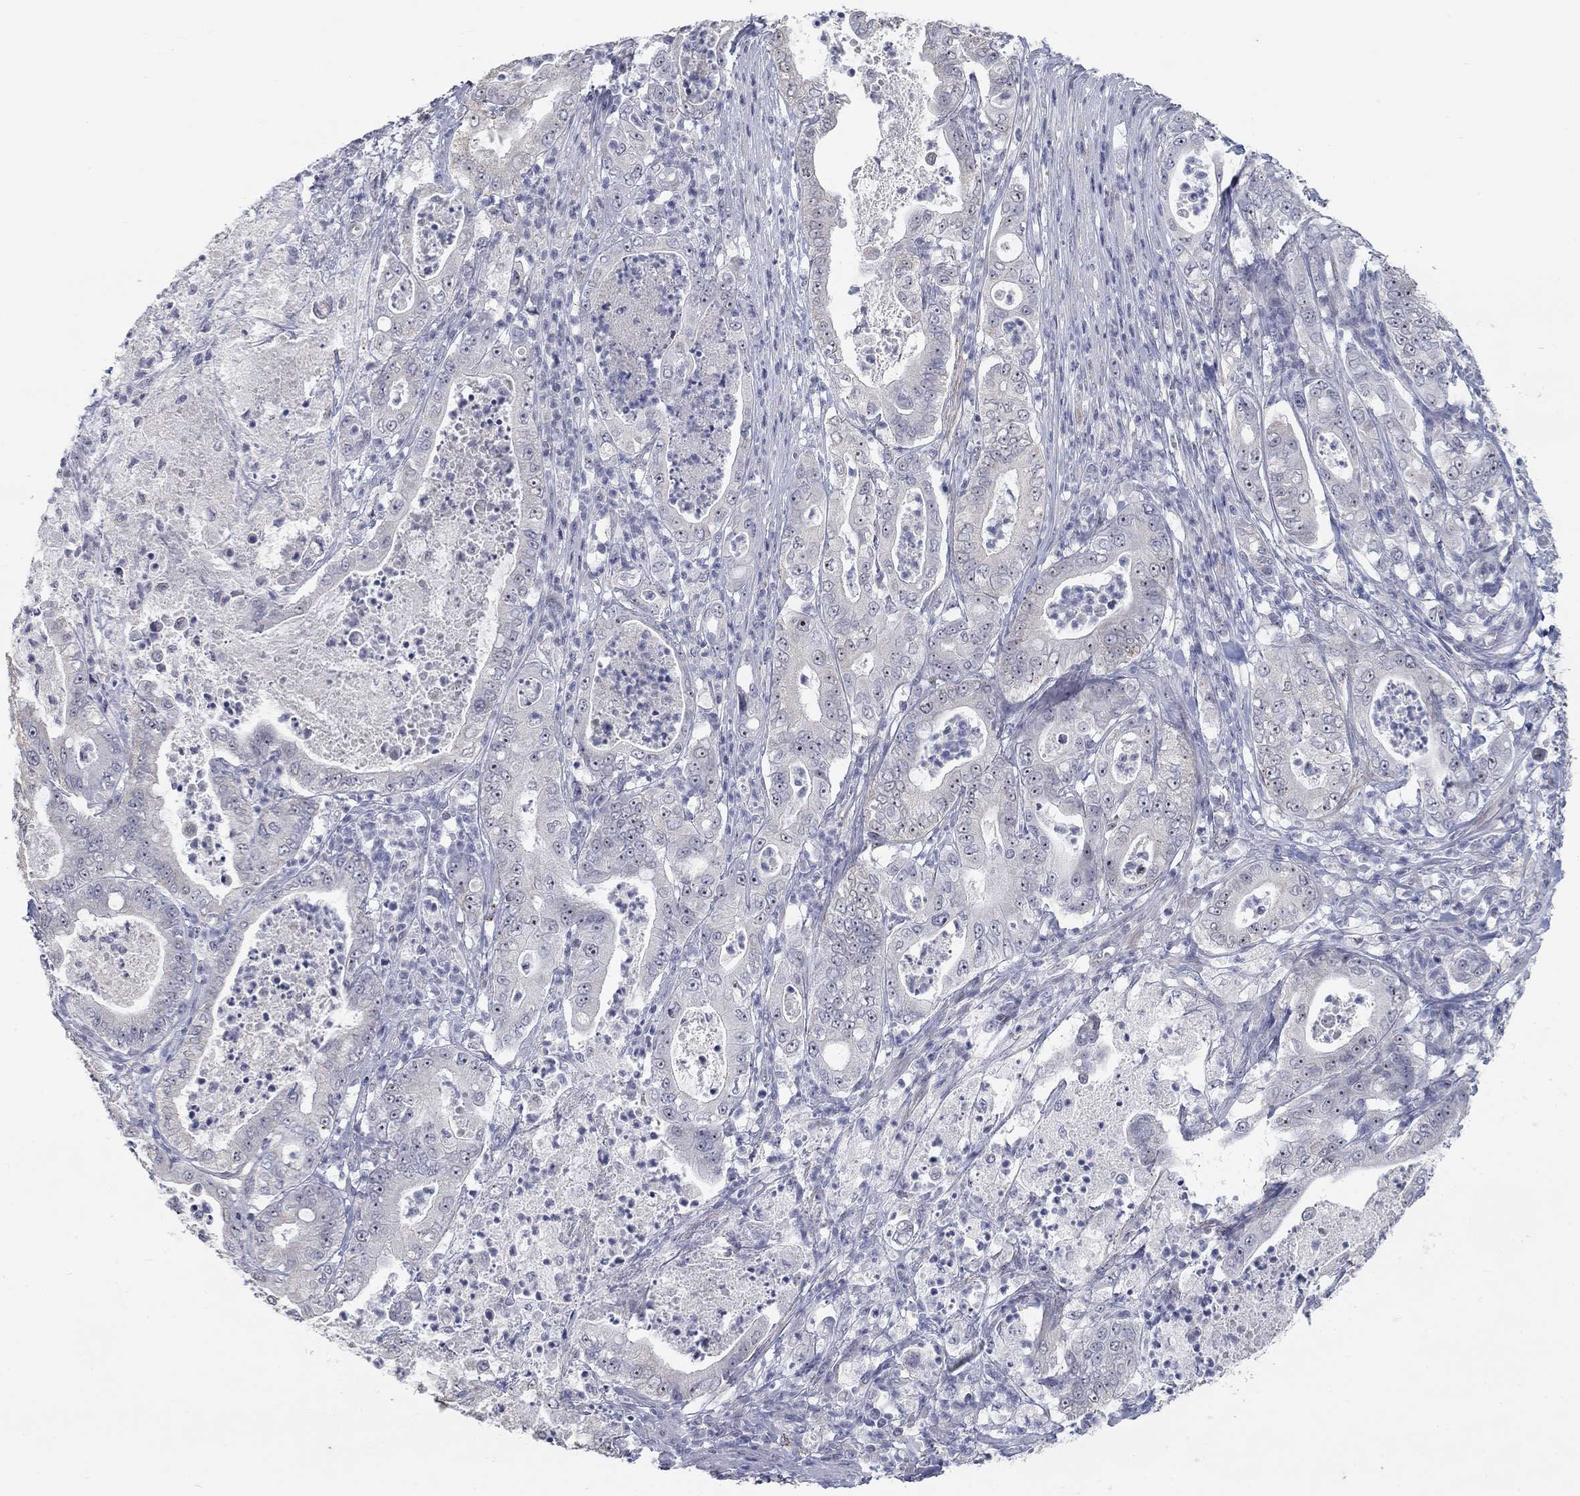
{"staining": {"intensity": "strong", "quantity": "<25%", "location": "nuclear"}, "tissue": "pancreatic cancer", "cell_type": "Tumor cells", "image_type": "cancer", "snomed": [{"axis": "morphology", "description": "Adenocarcinoma, NOS"}, {"axis": "topography", "description": "Pancreas"}], "caption": "About <25% of tumor cells in pancreatic adenocarcinoma demonstrate strong nuclear protein positivity as visualized by brown immunohistochemical staining.", "gene": "MTSS2", "patient": {"sex": "male", "age": 71}}